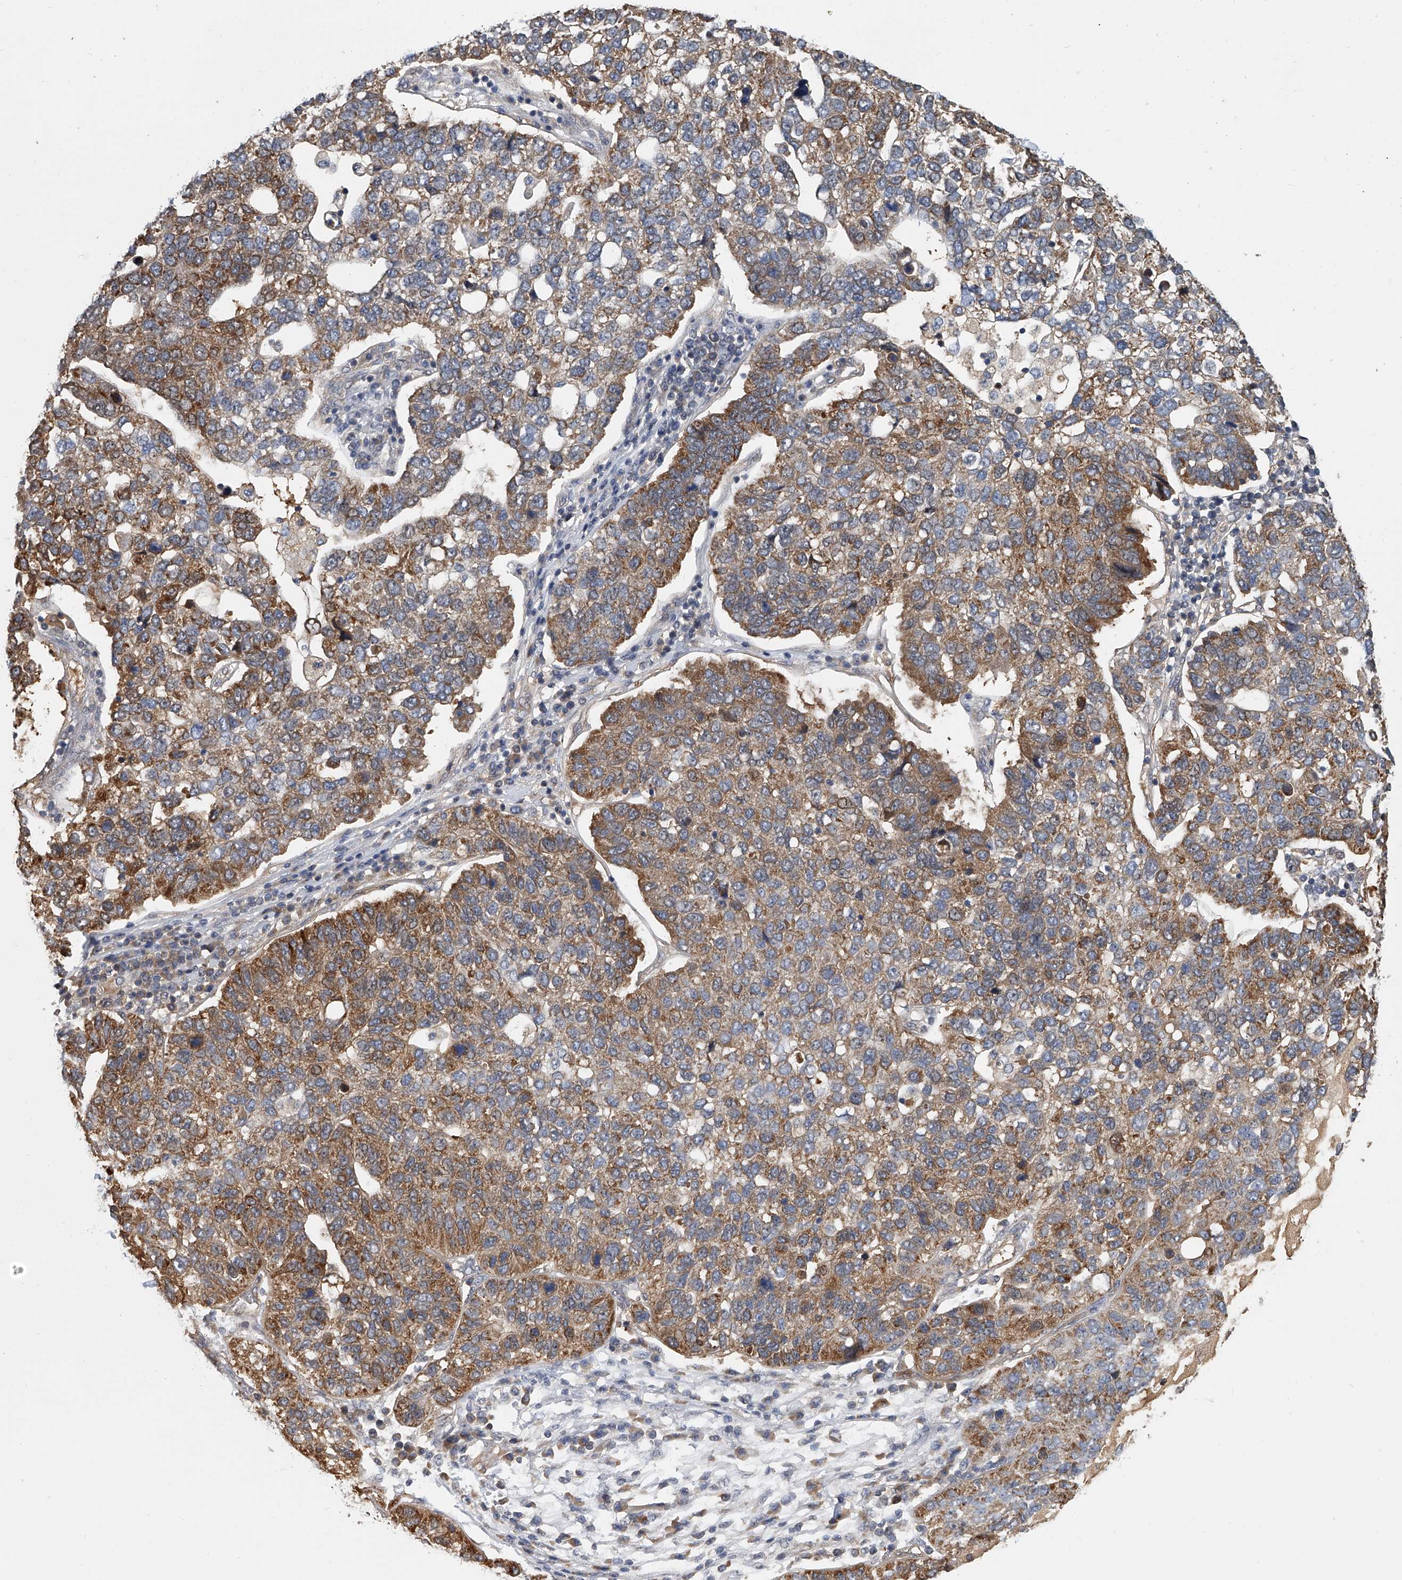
{"staining": {"intensity": "moderate", "quantity": ">75%", "location": "cytoplasmic/membranous"}, "tissue": "pancreatic cancer", "cell_type": "Tumor cells", "image_type": "cancer", "snomed": [{"axis": "morphology", "description": "Adenocarcinoma, NOS"}, {"axis": "topography", "description": "Pancreas"}], "caption": "Immunohistochemistry (IHC) (DAB) staining of pancreatic cancer exhibits moderate cytoplasmic/membranous protein expression in approximately >75% of tumor cells.", "gene": "CD200", "patient": {"sex": "female", "age": 61}}